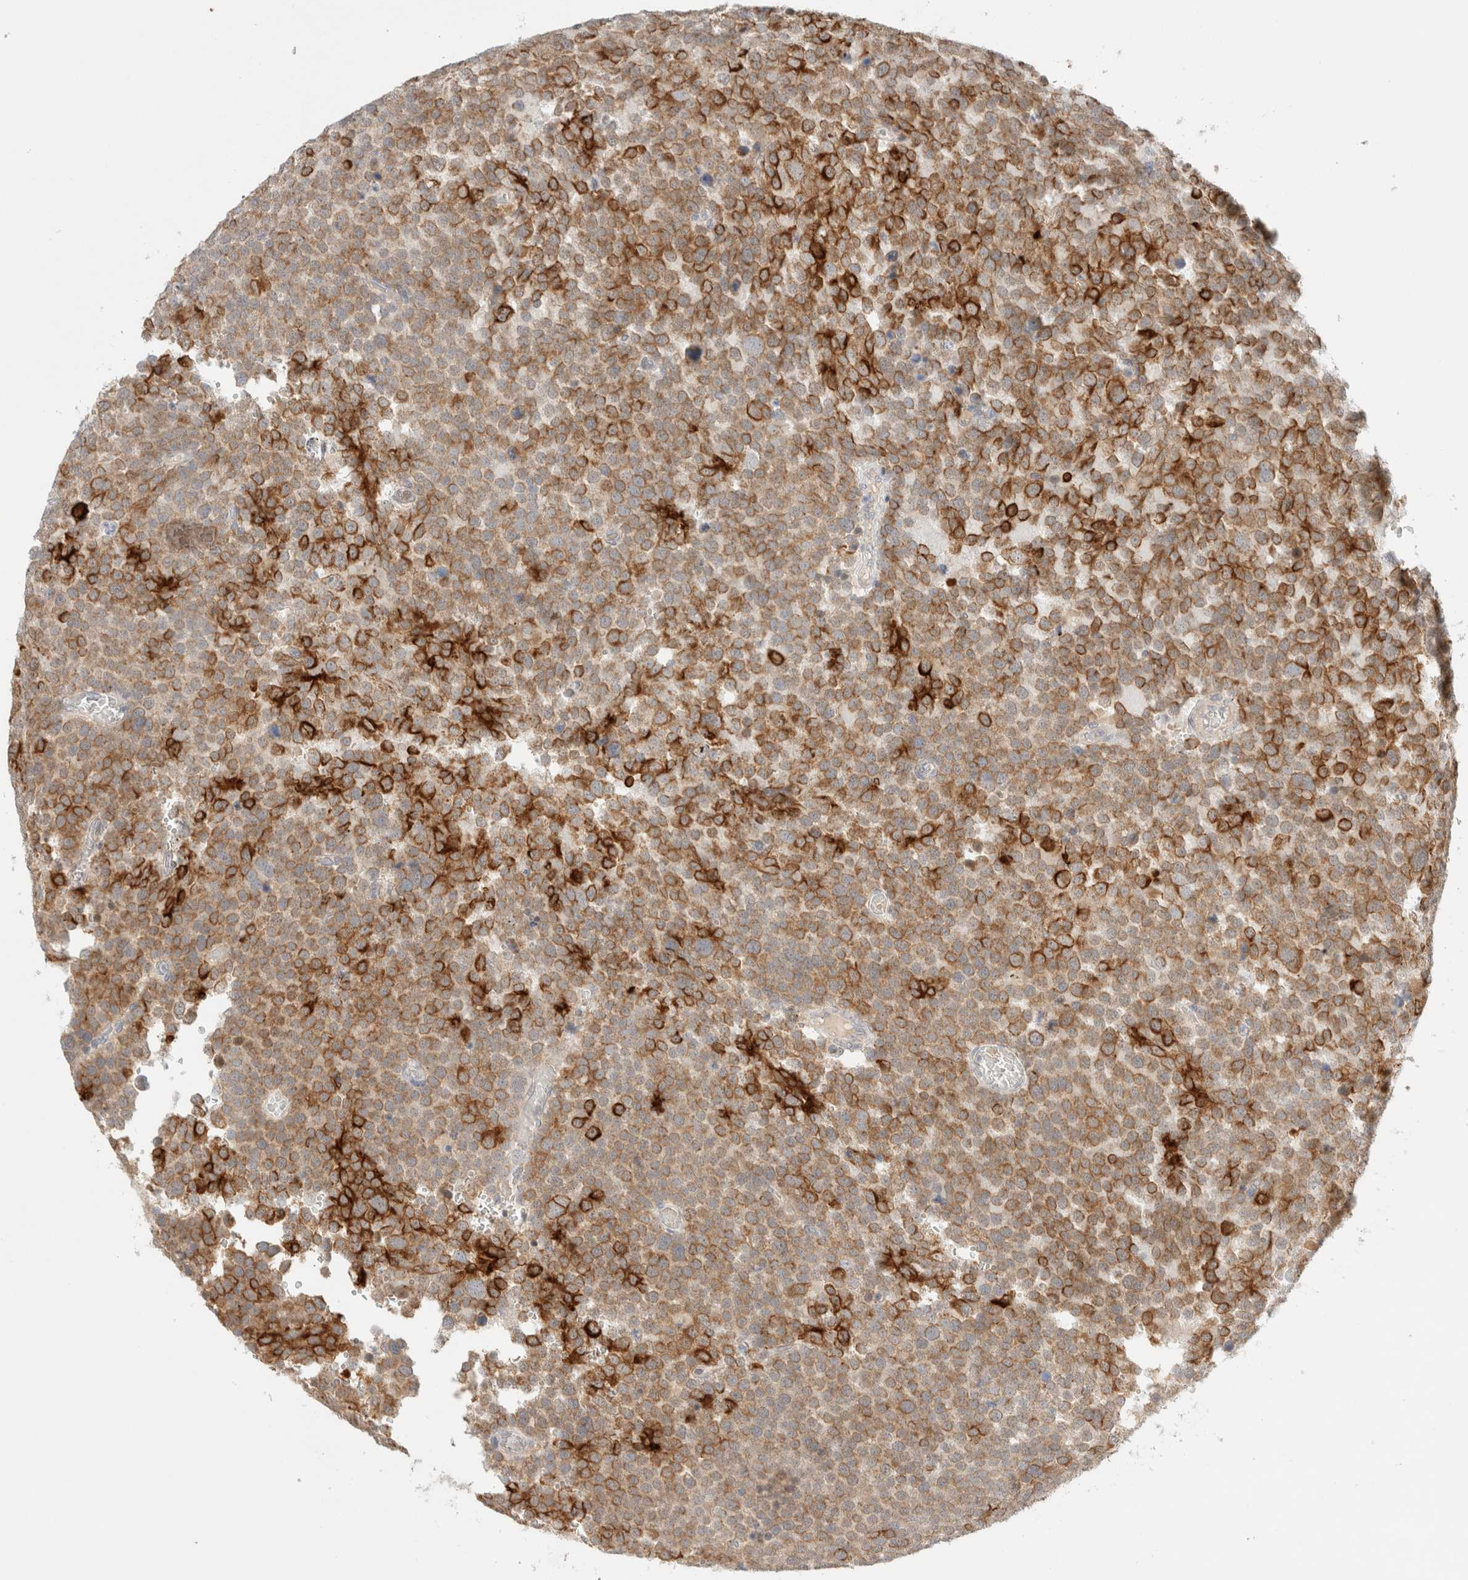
{"staining": {"intensity": "strong", "quantity": ">75%", "location": "cytoplasmic/membranous"}, "tissue": "testis cancer", "cell_type": "Tumor cells", "image_type": "cancer", "snomed": [{"axis": "morphology", "description": "Seminoma, NOS"}, {"axis": "topography", "description": "Testis"}], "caption": "Immunohistochemical staining of testis seminoma exhibits high levels of strong cytoplasmic/membranous expression in about >75% of tumor cells.", "gene": "MRM3", "patient": {"sex": "male", "age": 71}}